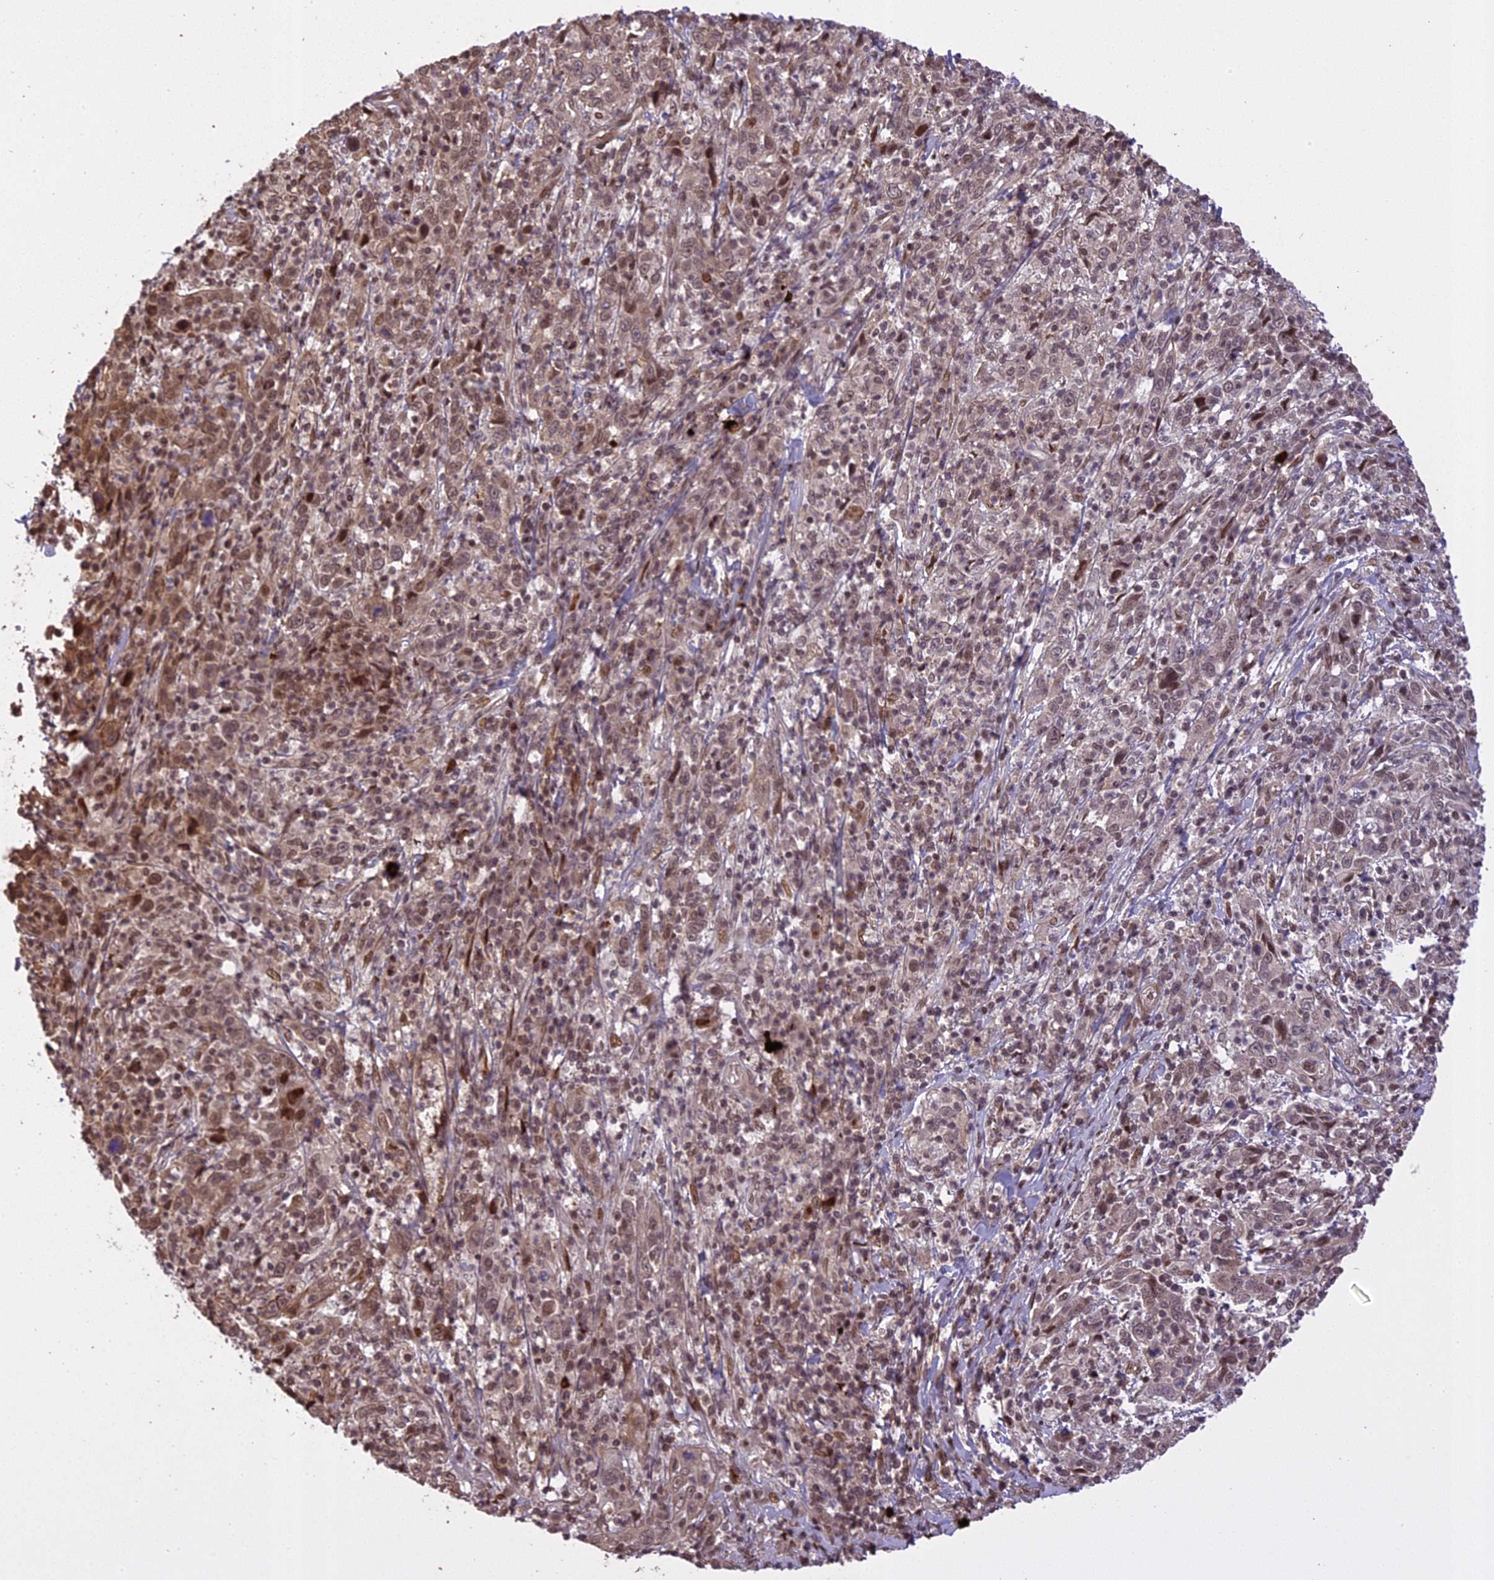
{"staining": {"intensity": "weak", "quantity": "25%-75%", "location": "cytoplasmic/membranous,nuclear"}, "tissue": "cervical cancer", "cell_type": "Tumor cells", "image_type": "cancer", "snomed": [{"axis": "morphology", "description": "Squamous cell carcinoma, NOS"}, {"axis": "topography", "description": "Cervix"}], "caption": "Immunohistochemistry (IHC) image of cervical cancer (squamous cell carcinoma) stained for a protein (brown), which reveals low levels of weak cytoplasmic/membranous and nuclear expression in about 25%-75% of tumor cells.", "gene": "PRELID2", "patient": {"sex": "female", "age": 46}}